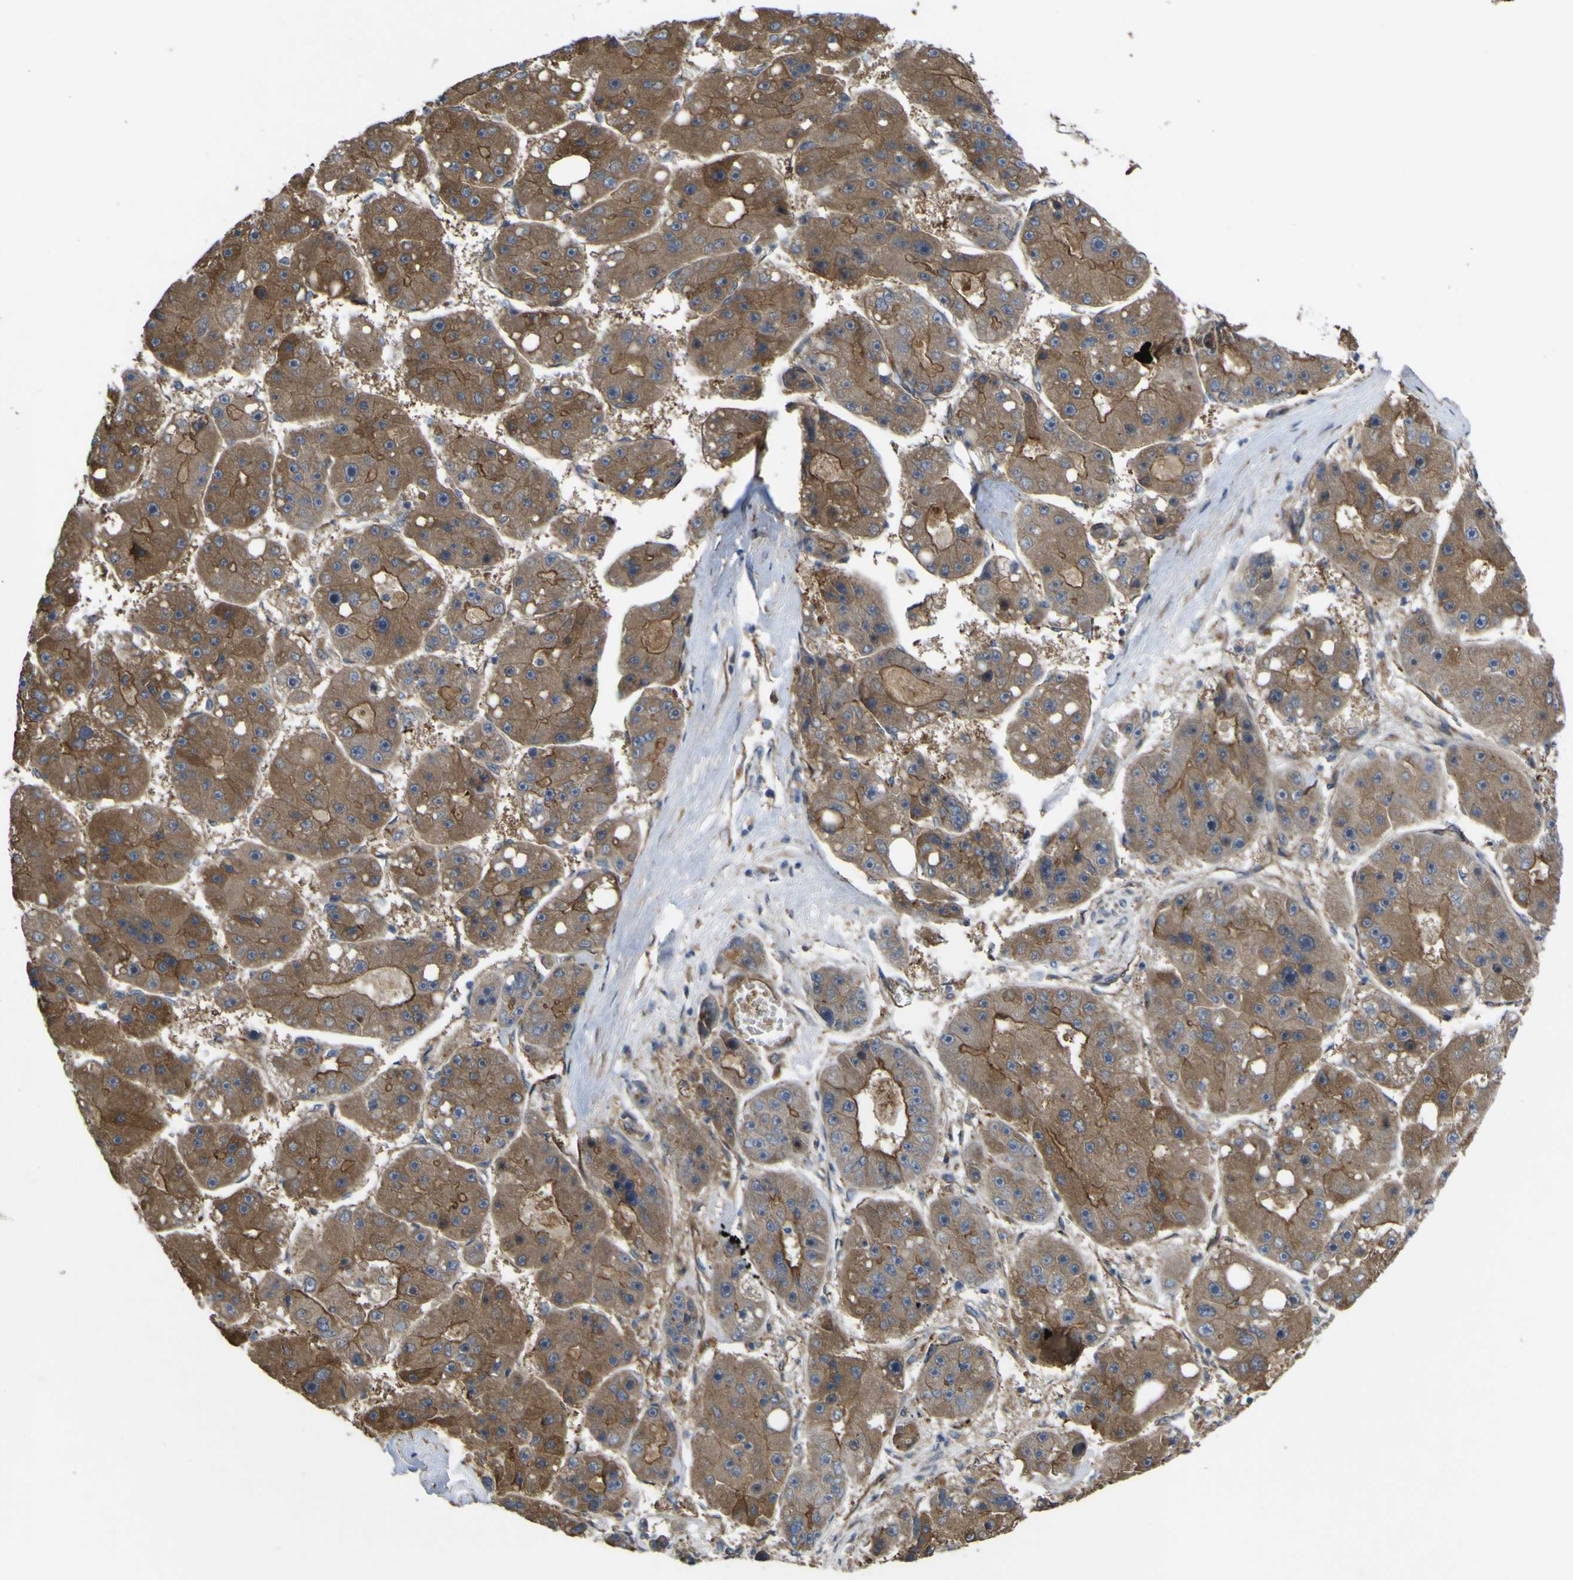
{"staining": {"intensity": "moderate", "quantity": ">75%", "location": "cytoplasmic/membranous"}, "tissue": "liver cancer", "cell_type": "Tumor cells", "image_type": "cancer", "snomed": [{"axis": "morphology", "description": "Carcinoma, Hepatocellular, NOS"}, {"axis": "topography", "description": "Liver"}], "caption": "Immunohistochemical staining of liver cancer exhibits medium levels of moderate cytoplasmic/membranous protein staining in about >75% of tumor cells. The staining was performed using DAB (3,3'-diaminobenzidine) to visualize the protein expression in brown, while the nuclei were stained in blue with hematoxylin (Magnification: 20x).", "gene": "FBXO30", "patient": {"sex": "female", "age": 61}}